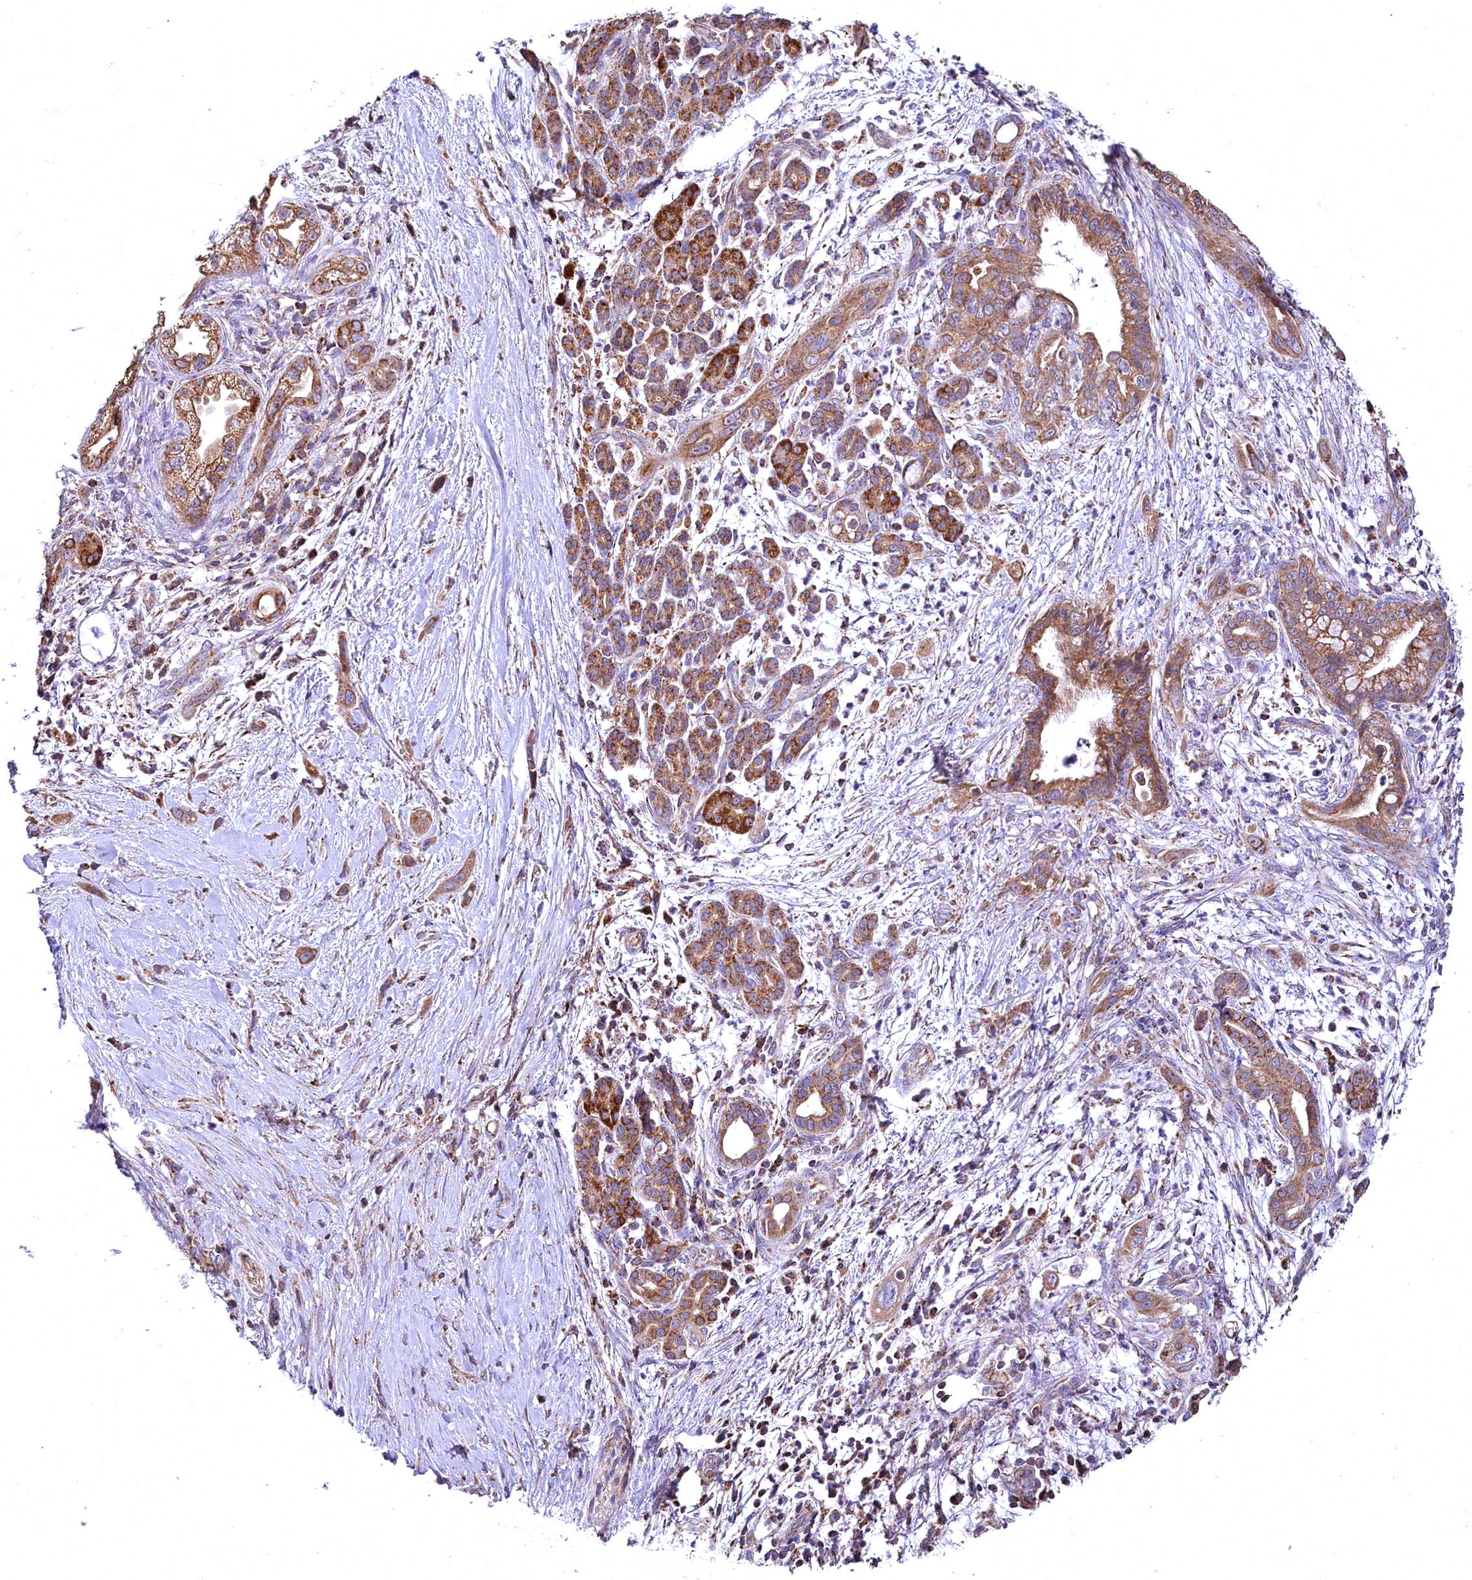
{"staining": {"intensity": "moderate", "quantity": ">75%", "location": "cytoplasmic/membranous"}, "tissue": "pancreatic cancer", "cell_type": "Tumor cells", "image_type": "cancer", "snomed": [{"axis": "morphology", "description": "Adenocarcinoma, NOS"}, {"axis": "topography", "description": "Pancreas"}], "caption": "About >75% of tumor cells in human adenocarcinoma (pancreatic) show moderate cytoplasmic/membranous protein positivity as visualized by brown immunohistochemical staining.", "gene": "NUDT15", "patient": {"sex": "male", "age": 59}}